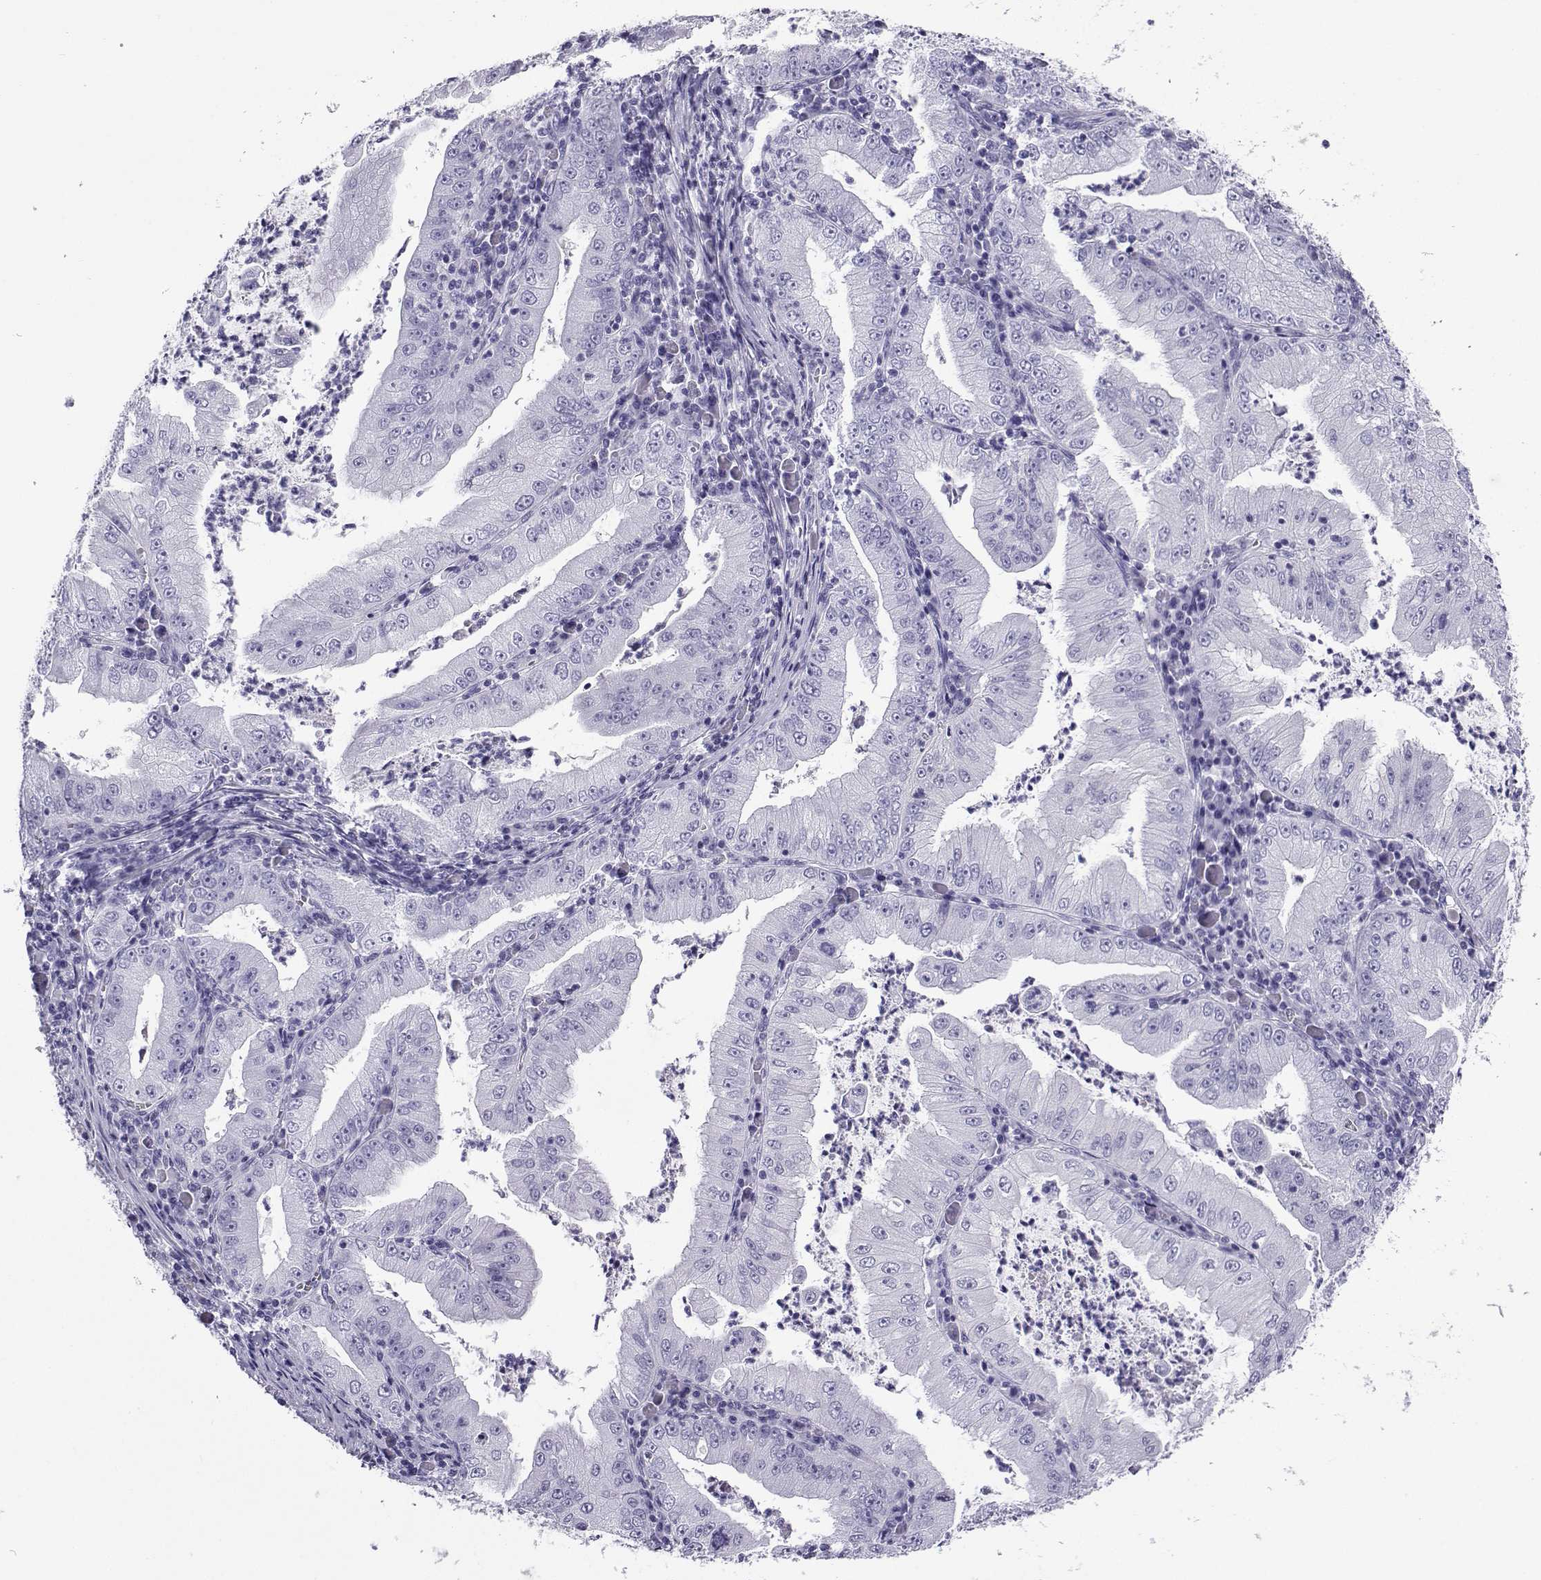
{"staining": {"intensity": "negative", "quantity": "none", "location": "none"}, "tissue": "stomach cancer", "cell_type": "Tumor cells", "image_type": "cancer", "snomed": [{"axis": "morphology", "description": "Adenocarcinoma, NOS"}, {"axis": "topography", "description": "Stomach"}], "caption": "IHC image of neoplastic tissue: adenocarcinoma (stomach) stained with DAB exhibits no significant protein staining in tumor cells. The staining is performed using DAB (3,3'-diaminobenzidine) brown chromogen with nuclei counter-stained in using hematoxylin.", "gene": "SLC18A2", "patient": {"sex": "male", "age": 76}}